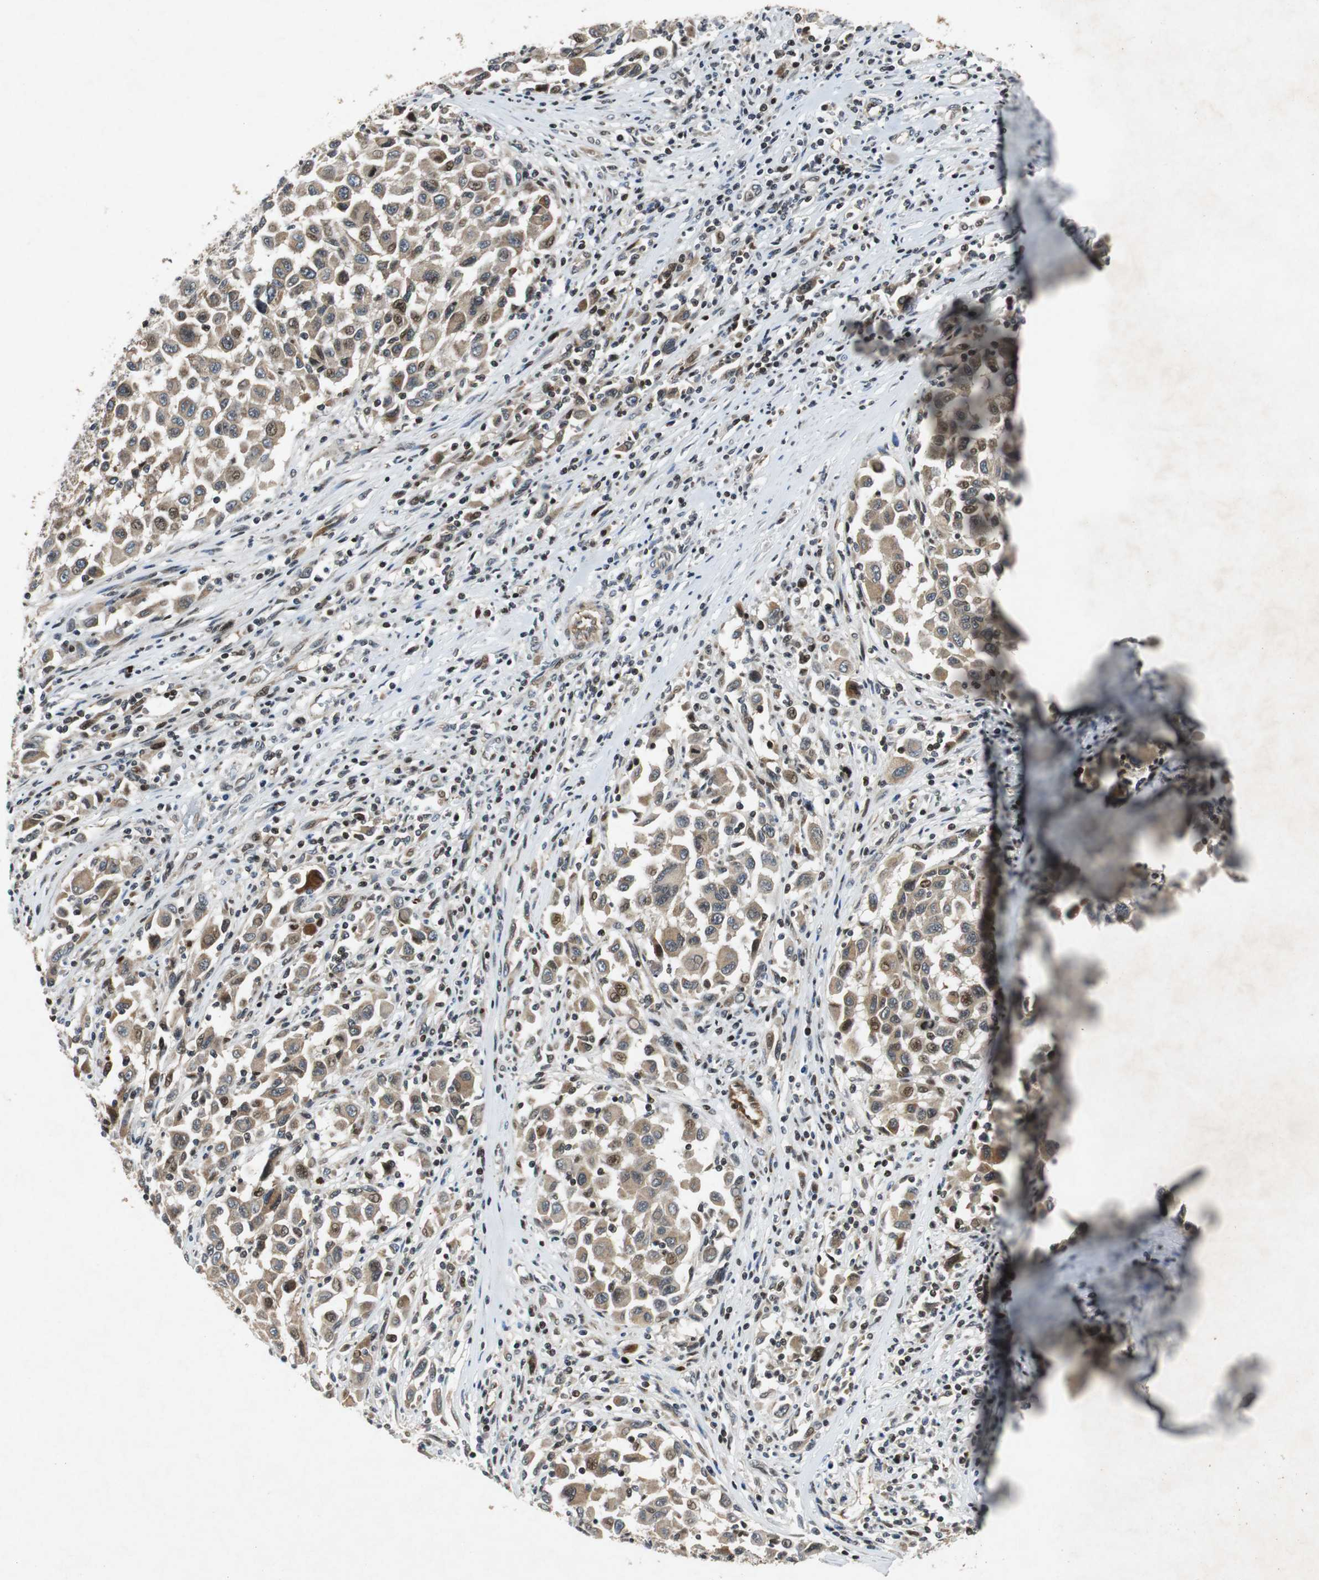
{"staining": {"intensity": "weak", "quantity": ">75%", "location": "cytoplasmic/membranous"}, "tissue": "melanoma", "cell_type": "Tumor cells", "image_type": "cancer", "snomed": [{"axis": "morphology", "description": "Malignant melanoma, Metastatic site"}, {"axis": "topography", "description": "Lymph node"}], "caption": "Tumor cells exhibit low levels of weak cytoplasmic/membranous staining in approximately >75% of cells in melanoma.", "gene": "TUBA4A", "patient": {"sex": "male", "age": 61}}